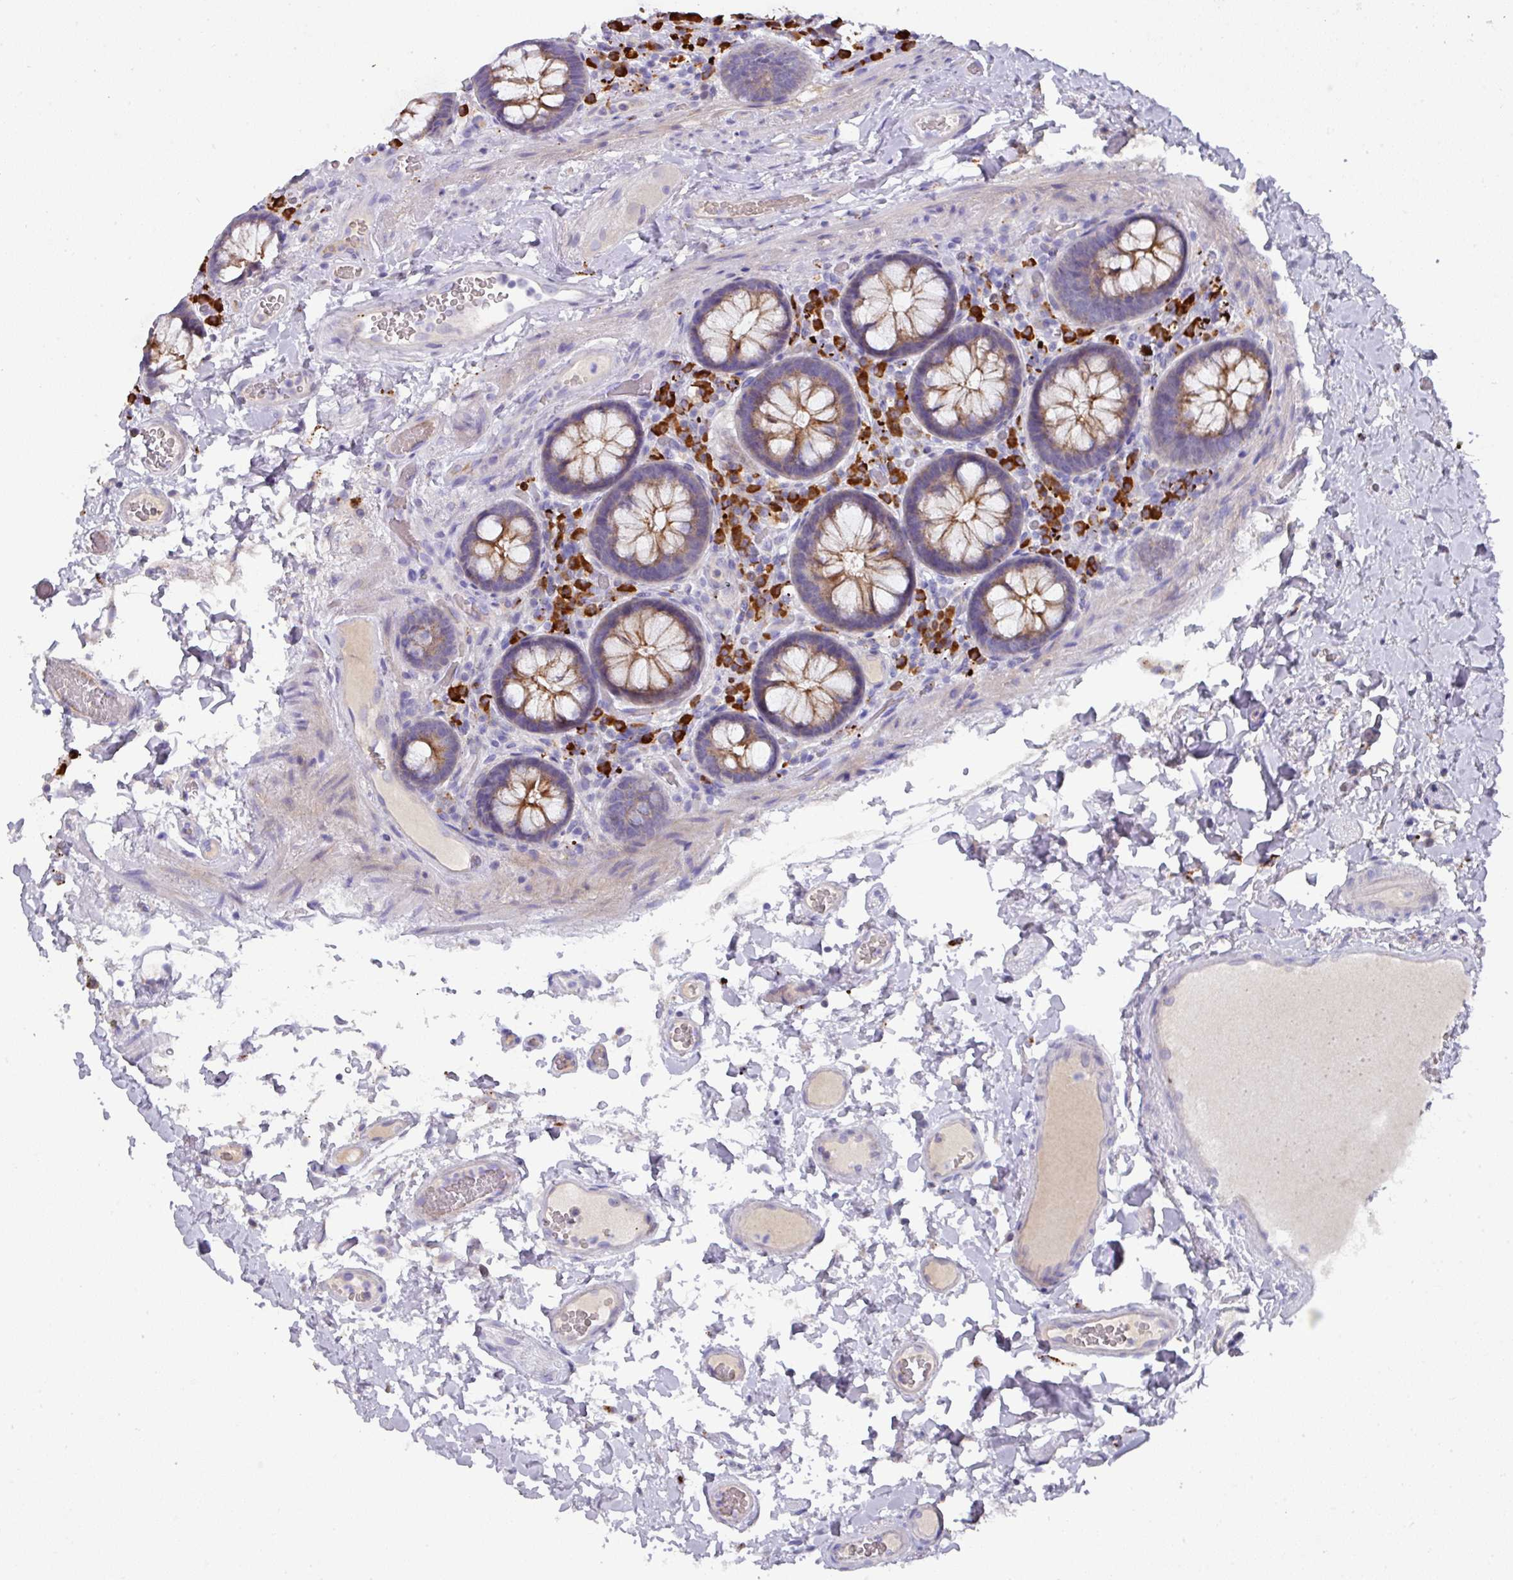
{"staining": {"intensity": "negative", "quantity": "none", "location": "none"}, "tissue": "colon", "cell_type": "Endothelial cells", "image_type": "normal", "snomed": [{"axis": "morphology", "description": "Normal tissue, NOS"}, {"axis": "topography", "description": "Colon"}], "caption": "Immunohistochemistry (IHC) micrograph of benign colon: colon stained with DAB (3,3'-diaminobenzidine) shows no significant protein positivity in endothelial cells. Brightfield microscopy of immunohistochemistry stained with DAB (brown) and hematoxylin (blue), captured at high magnification.", "gene": "IL4R", "patient": {"sex": "male", "age": 84}}